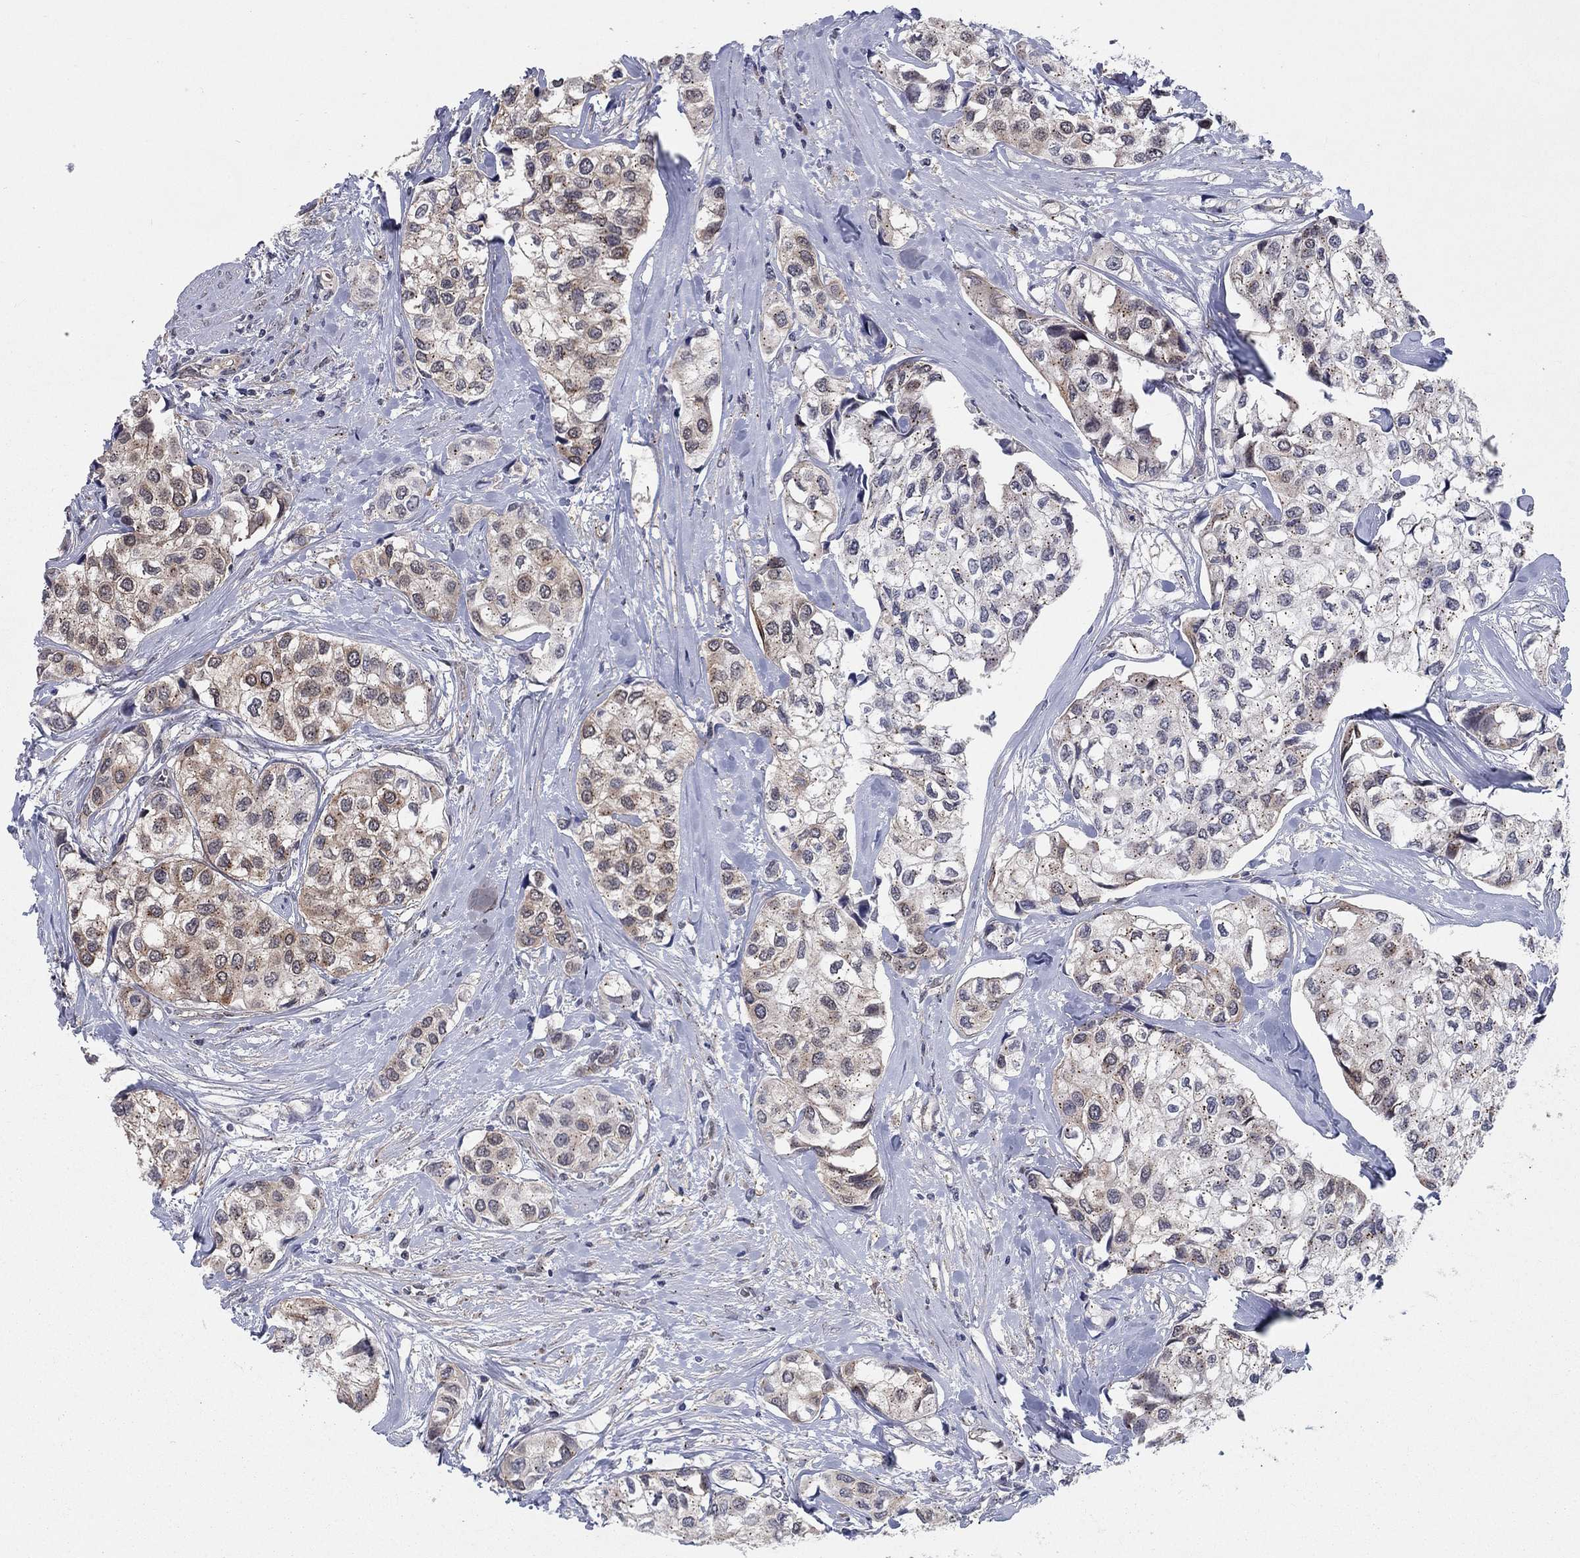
{"staining": {"intensity": "moderate", "quantity": ">75%", "location": "cytoplasmic/membranous"}, "tissue": "urothelial cancer", "cell_type": "Tumor cells", "image_type": "cancer", "snomed": [{"axis": "morphology", "description": "Urothelial carcinoma, High grade"}, {"axis": "topography", "description": "Urinary bladder"}], "caption": "Tumor cells reveal medium levels of moderate cytoplasmic/membranous positivity in approximately >75% of cells in high-grade urothelial carcinoma.", "gene": "SH3RF1", "patient": {"sex": "male", "age": 73}}